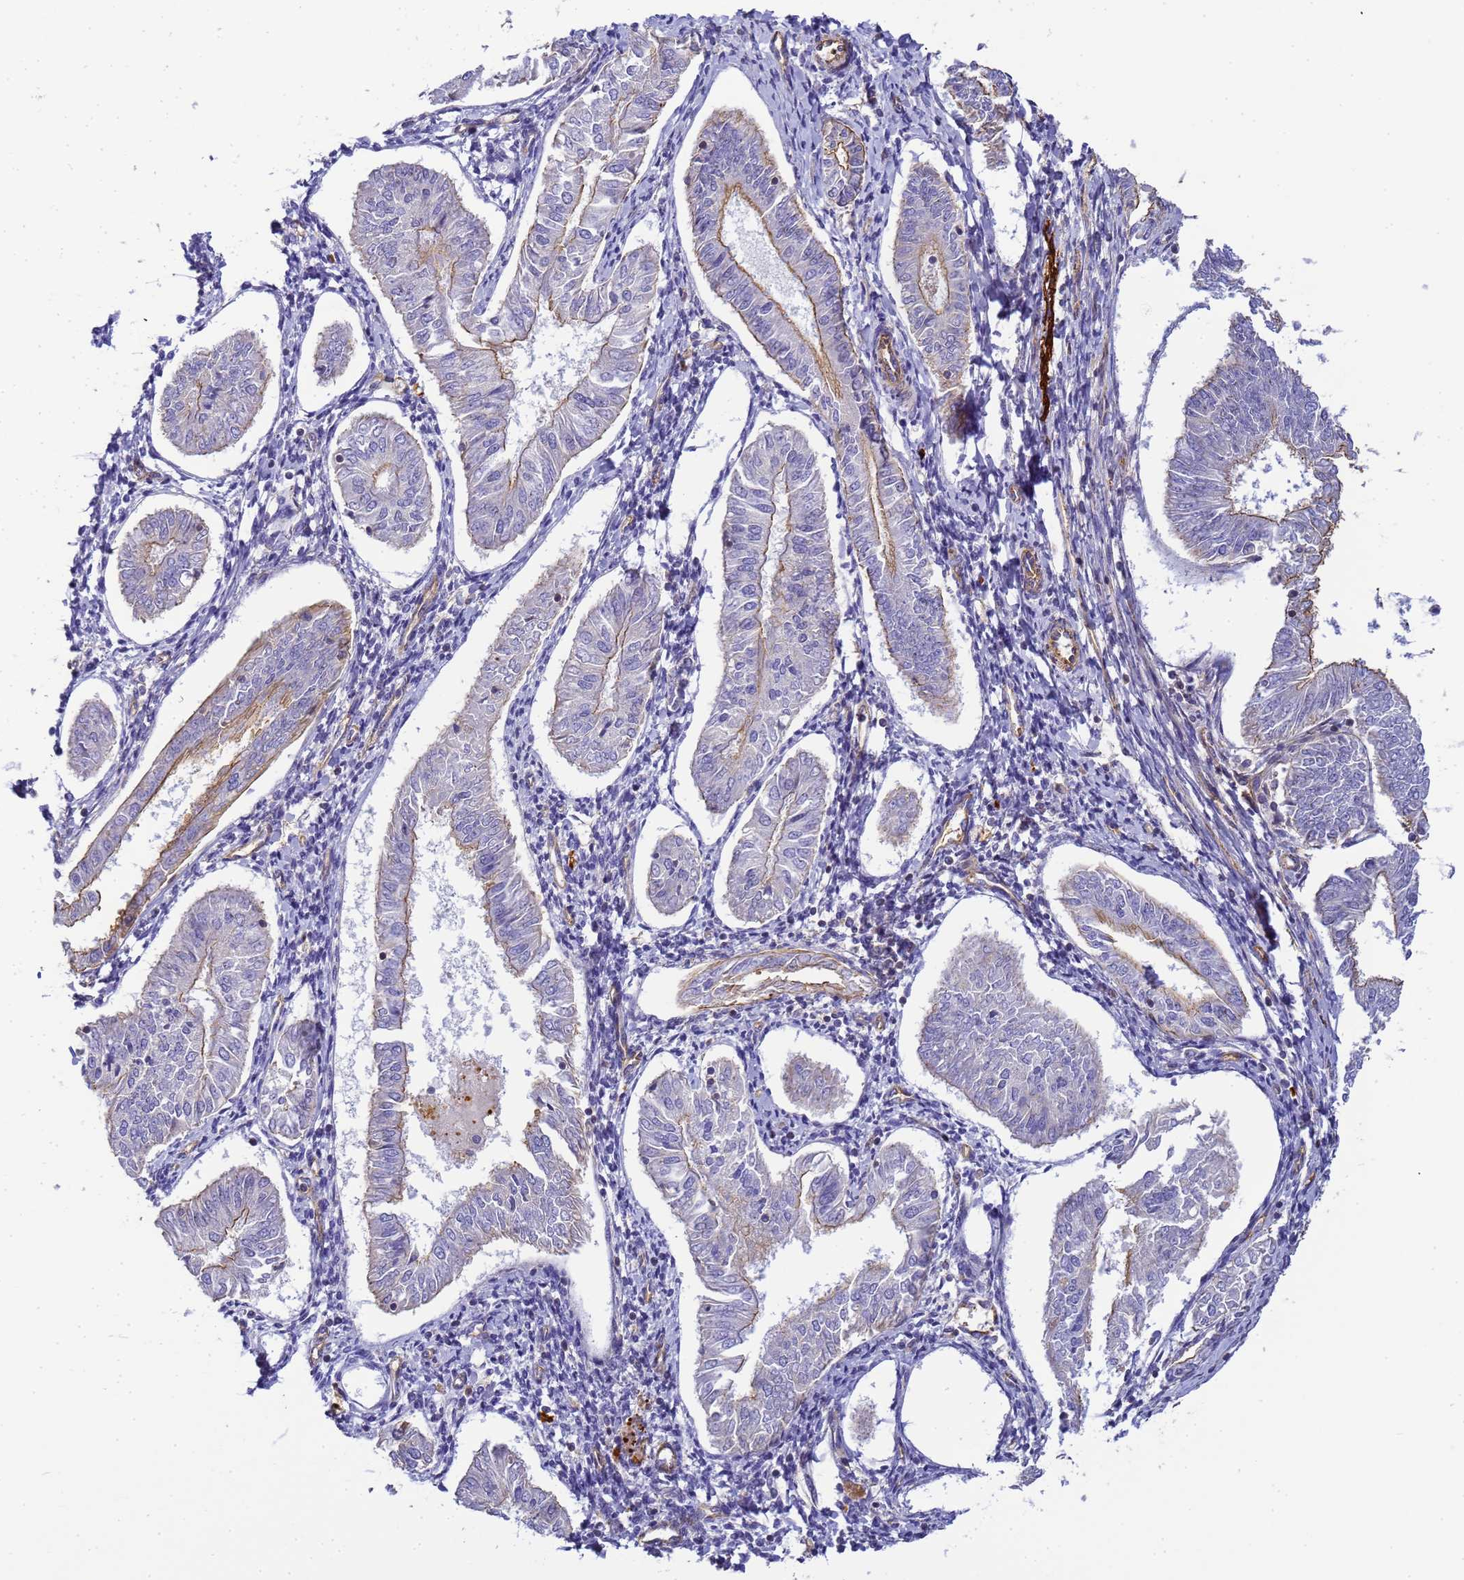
{"staining": {"intensity": "weak", "quantity": "25%-75%", "location": "cytoplasmic/membranous"}, "tissue": "endometrial cancer", "cell_type": "Tumor cells", "image_type": "cancer", "snomed": [{"axis": "morphology", "description": "Adenocarcinoma, NOS"}, {"axis": "topography", "description": "Endometrium"}], "caption": "Weak cytoplasmic/membranous staining for a protein is present in approximately 25%-75% of tumor cells of endometrial adenocarcinoma using immunohistochemistry (IHC).", "gene": "MYL12A", "patient": {"sex": "female", "age": 58}}